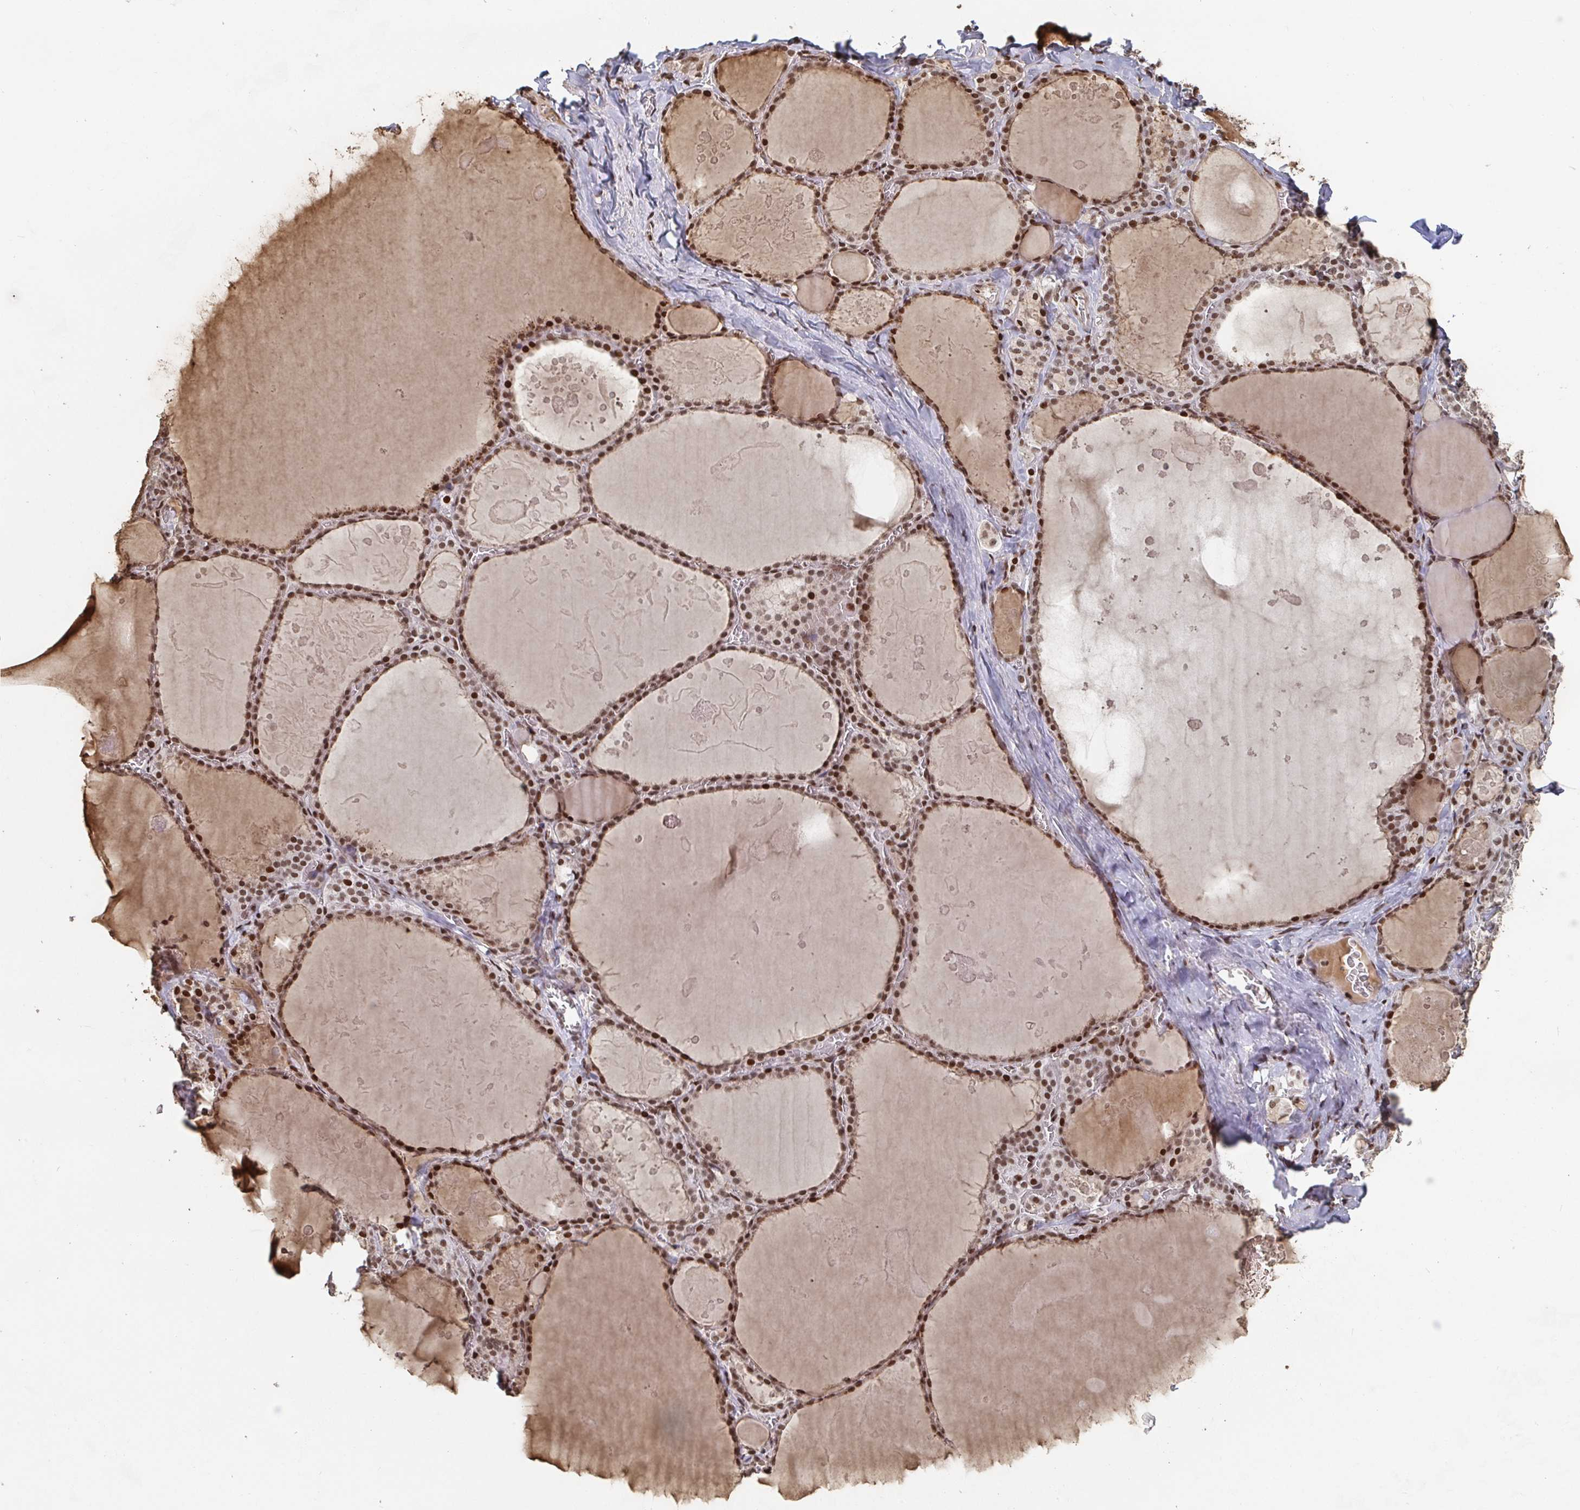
{"staining": {"intensity": "strong", "quantity": ">75%", "location": "nuclear"}, "tissue": "thyroid gland", "cell_type": "Glandular cells", "image_type": "normal", "snomed": [{"axis": "morphology", "description": "Normal tissue, NOS"}, {"axis": "topography", "description": "Thyroid gland"}], "caption": "Immunohistochemistry staining of unremarkable thyroid gland, which exhibits high levels of strong nuclear positivity in about >75% of glandular cells indicating strong nuclear protein staining. The staining was performed using DAB (3,3'-diaminobenzidine) (brown) for protein detection and nuclei were counterstained in hematoxylin (blue).", "gene": "ZDHHC12", "patient": {"sex": "male", "age": 56}}